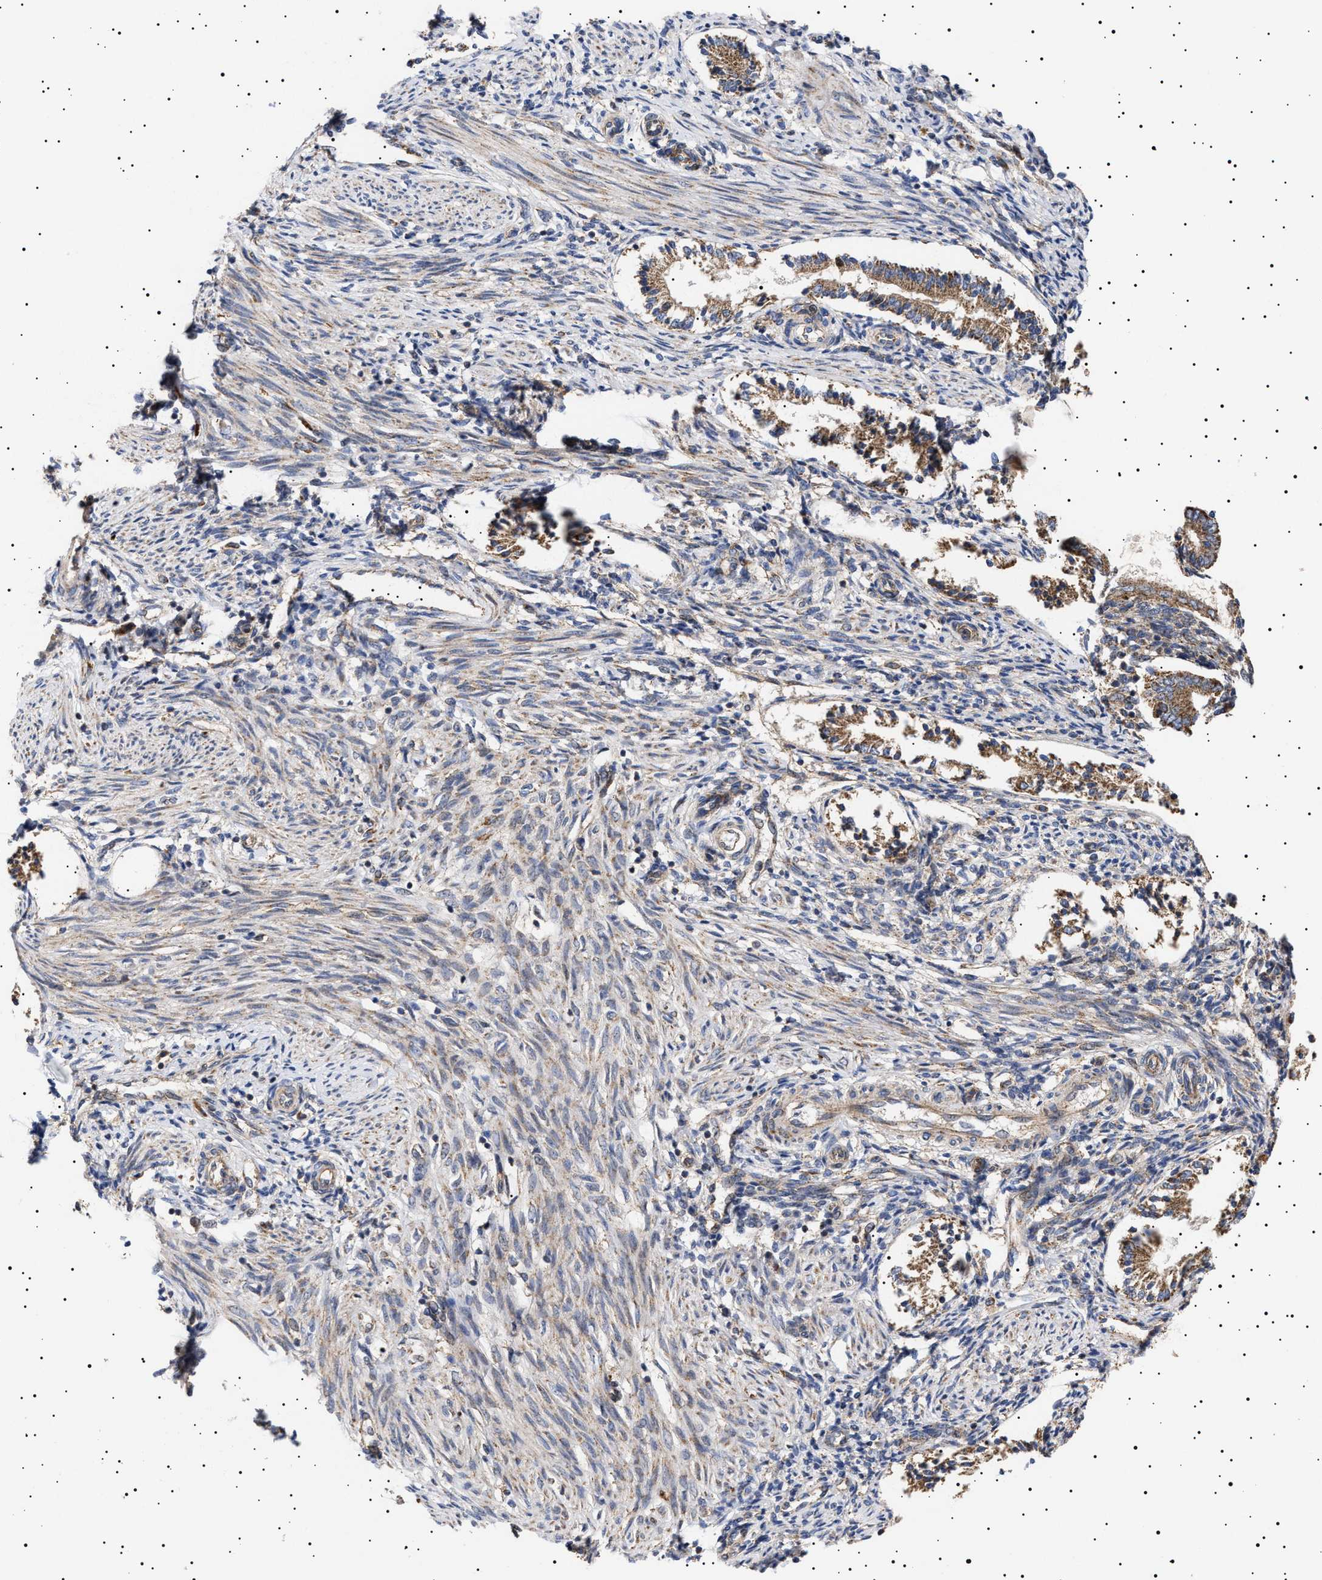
{"staining": {"intensity": "weak", "quantity": "25%-75%", "location": "cytoplasmic/membranous"}, "tissue": "endometrium", "cell_type": "Cells in endometrial stroma", "image_type": "normal", "snomed": [{"axis": "morphology", "description": "Normal tissue, NOS"}, {"axis": "topography", "description": "Endometrium"}], "caption": "DAB (3,3'-diaminobenzidine) immunohistochemical staining of benign endometrium reveals weak cytoplasmic/membranous protein expression in approximately 25%-75% of cells in endometrial stroma. (DAB (3,3'-diaminobenzidine) IHC with brightfield microscopy, high magnification).", "gene": "MRPL10", "patient": {"sex": "female", "age": 42}}